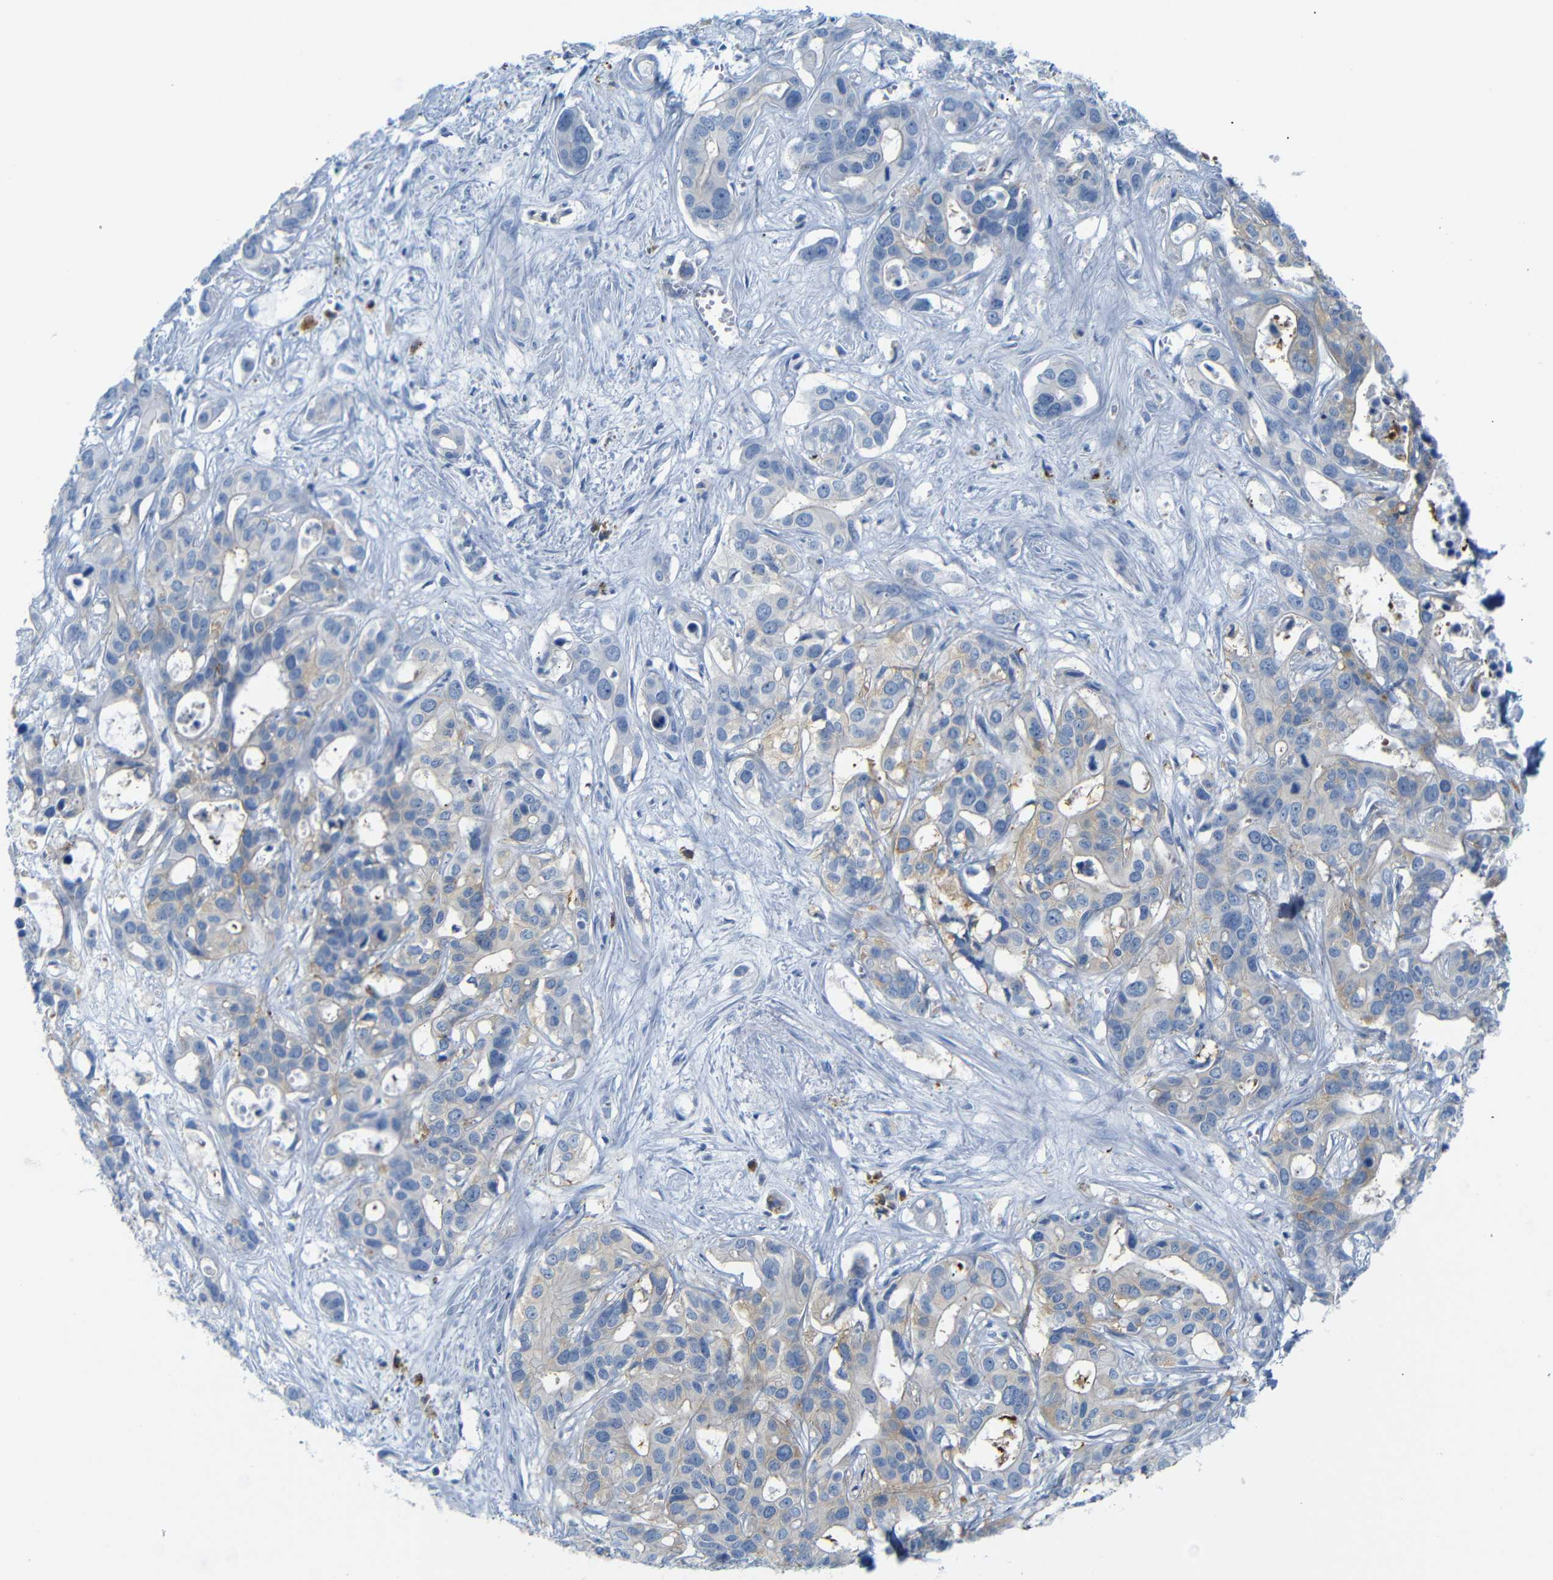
{"staining": {"intensity": "weak", "quantity": "25%-75%", "location": "cytoplasmic/membranous"}, "tissue": "liver cancer", "cell_type": "Tumor cells", "image_type": "cancer", "snomed": [{"axis": "morphology", "description": "Cholangiocarcinoma"}, {"axis": "topography", "description": "Liver"}], "caption": "Human liver cancer (cholangiocarcinoma) stained with a brown dye exhibits weak cytoplasmic/membranous positive expression in about 25%-75% of tumor cells.", "gene": "FCRL1", "patient": {"sex": "female", "age": 65}}